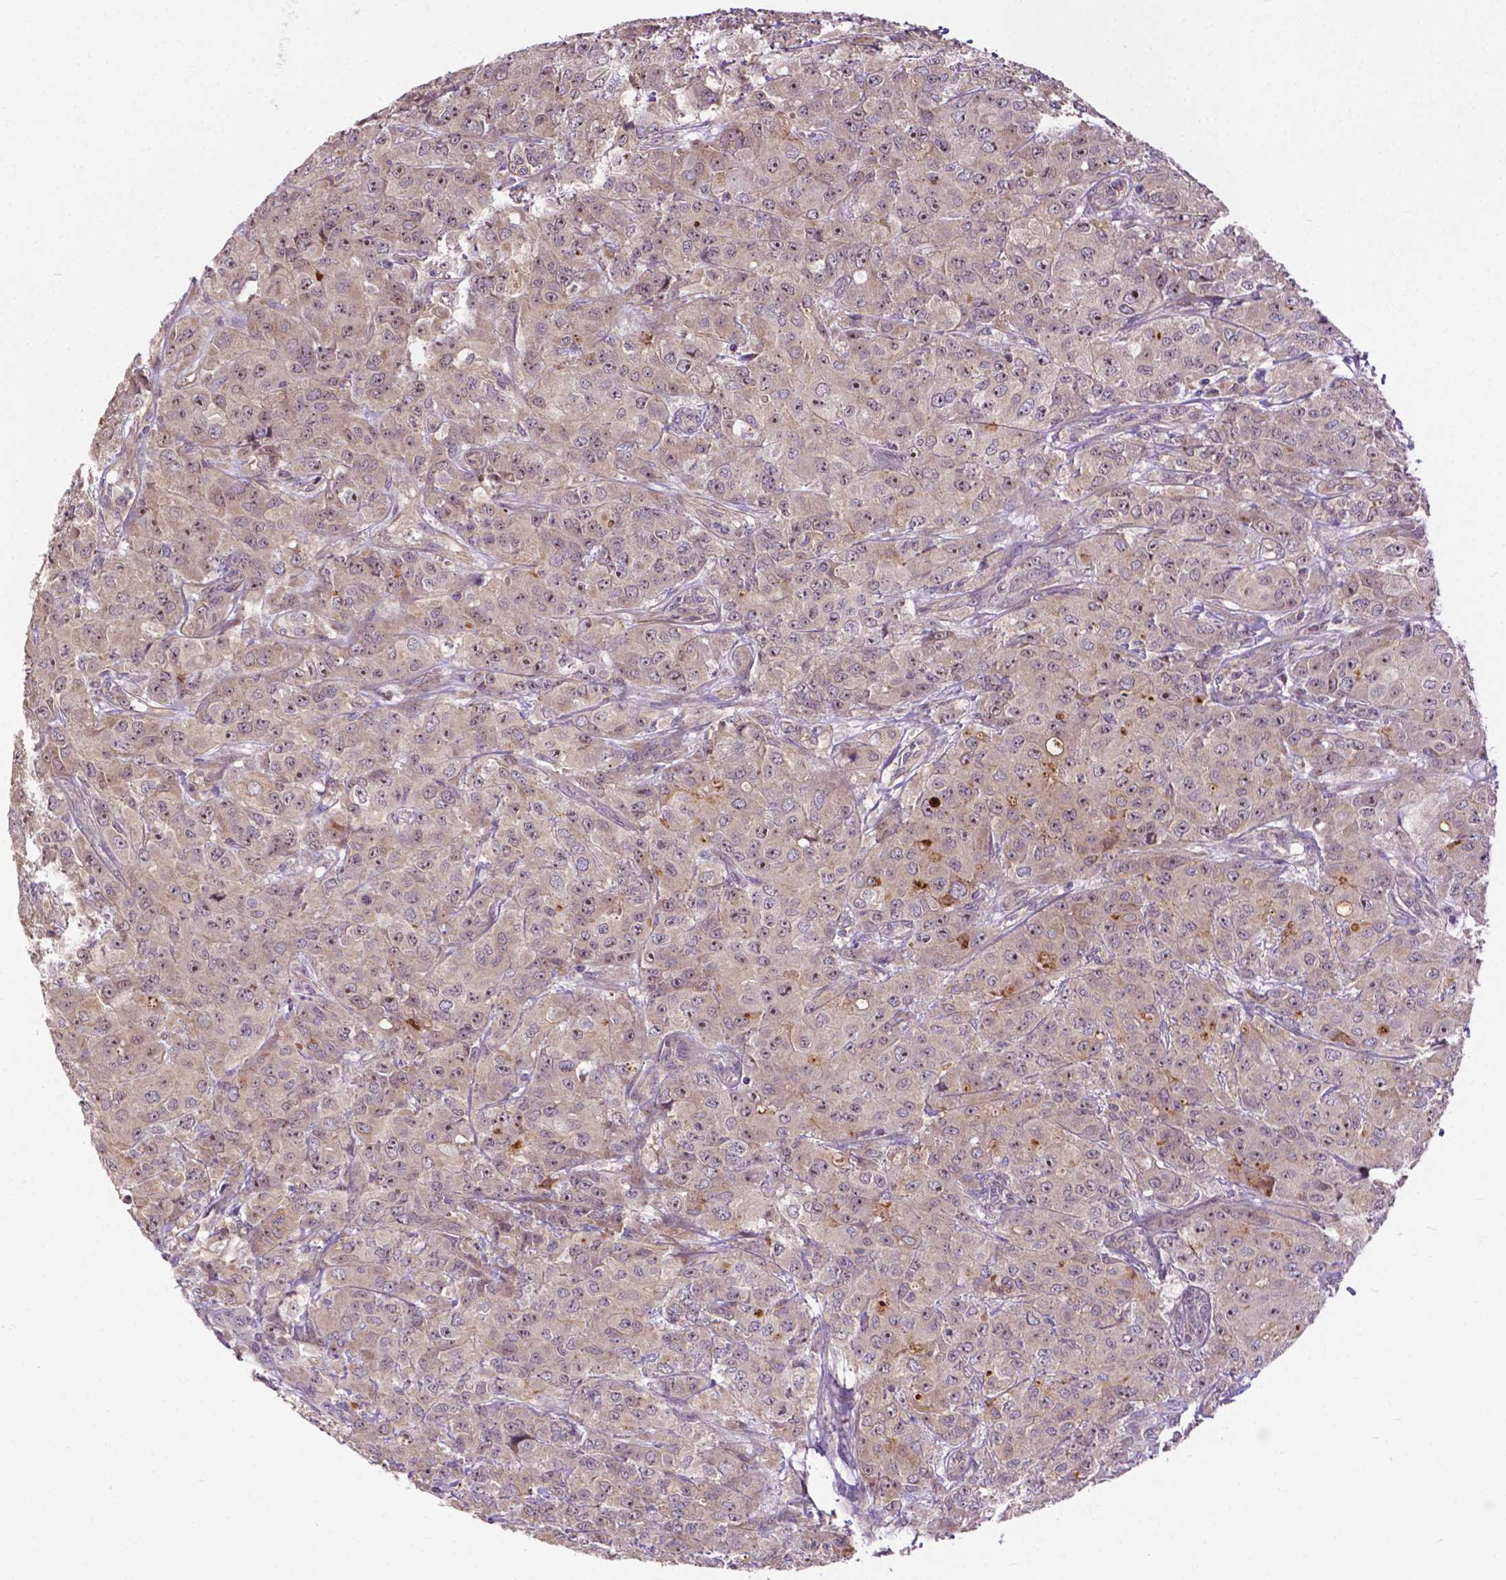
{"staining": {"intensity": "moderate", "quantity": "25%-75%", "location": "nuclear"}, "tissue": "breast cancer", "cell_type": "Tumor cells", "image_type": "cancer", "snomed": [{"axis": "morphology", "description": "Normal tissue, NOS"}, {"axis": "morphology", "description": "Duct carcinoma"}, {"axis": "topography", "description": "Breast"}], "caption": "Protein staining of breast cancer tissue demonstrates moderate nuclear staining in about 25%-75% of tumor cells. (IHC, brightfield microscopy, high magnification).", "gene": "PARP3", "patient": {"sex": "female", "age": 43}}